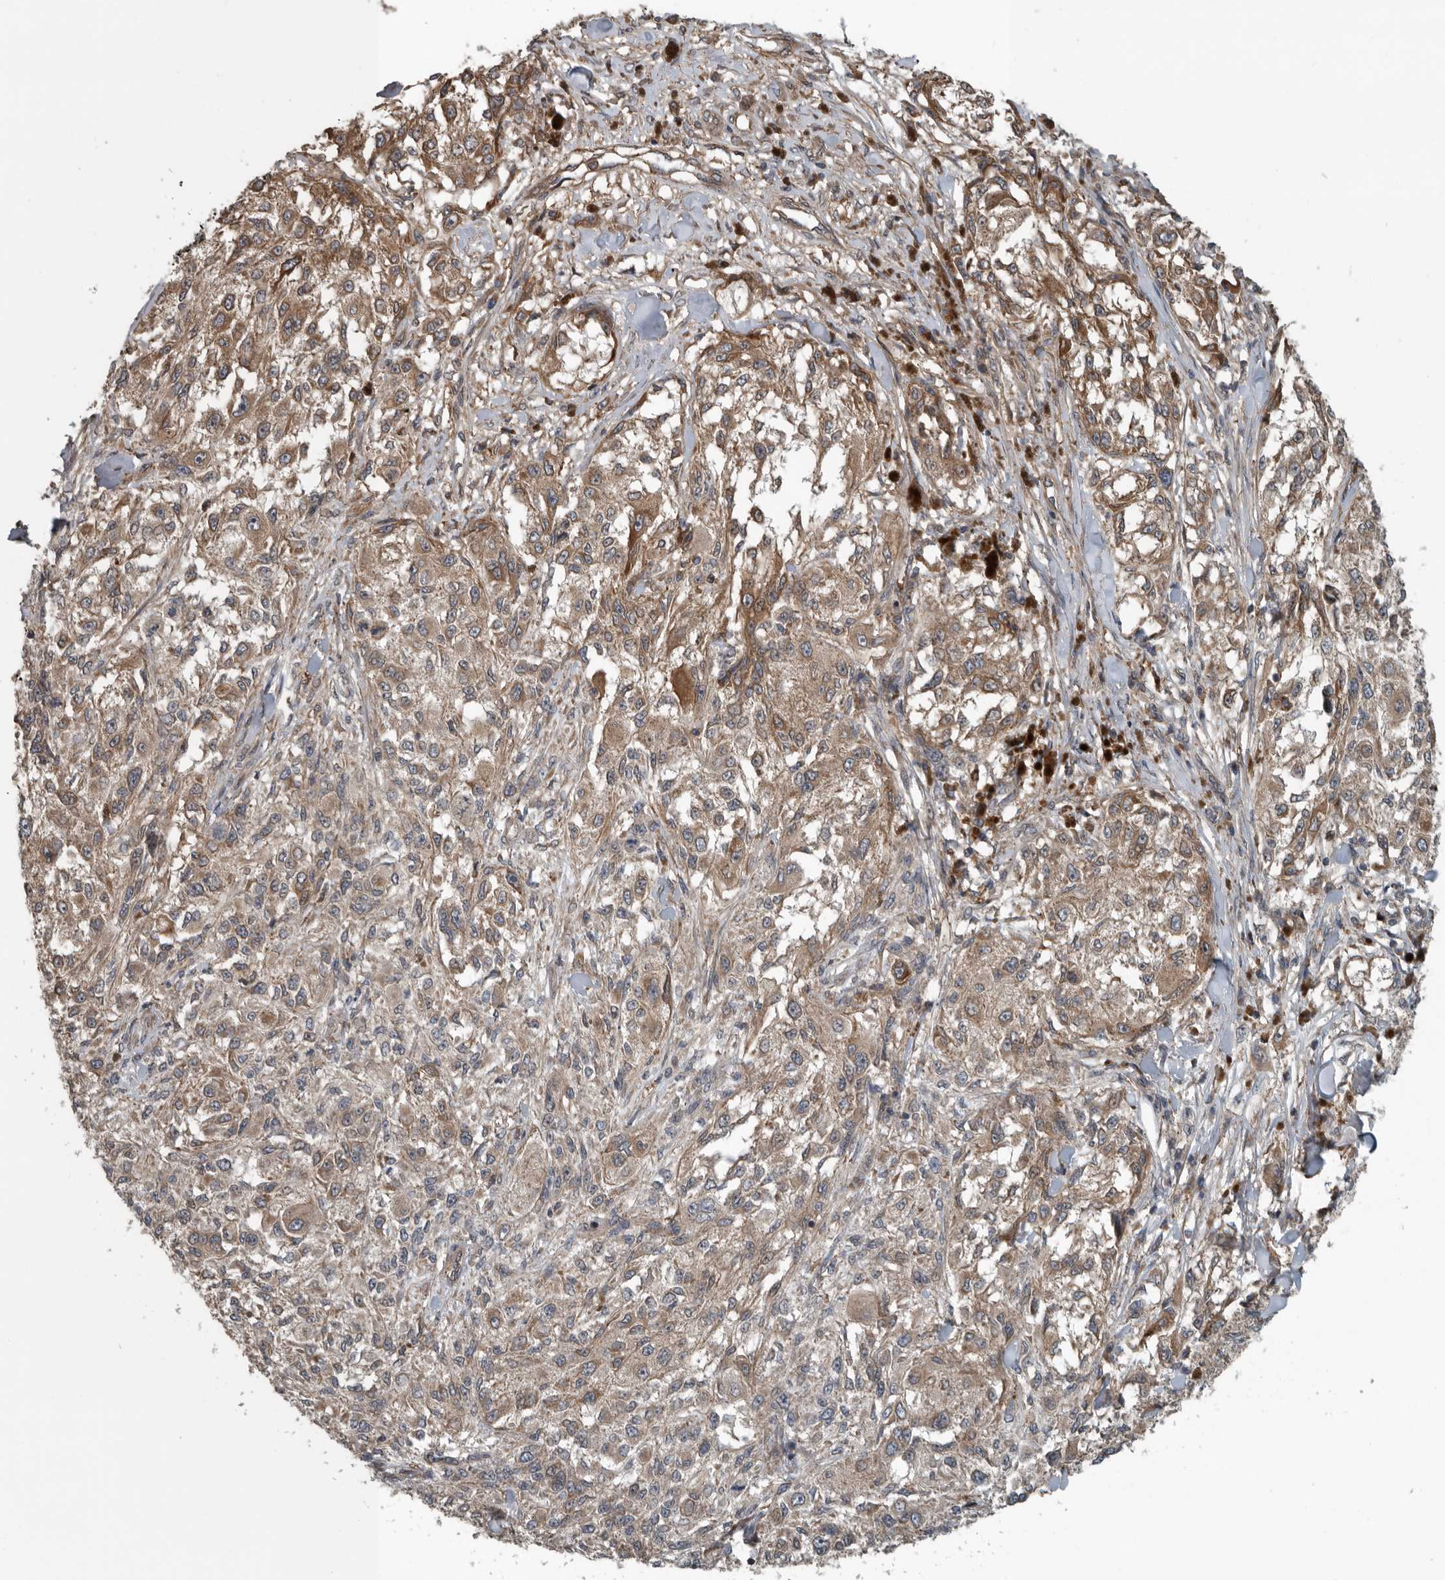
{"staining": {"intensity": "moderate", "quantity": ">75%", "location": "cytoplasmic/membranous"}, "tissue": "melanoma", "cell_type": "Tumor cells", "image_type": "cancer", "snomed": [{"axis": "morphology", "description": "Necrosis, NOS"}, {"axis": "morphology", "description": "Malignant melanoma, NOS"}, {"axis": "topography", "description": "Skin"}], "caption": "A brown stain highlights moderate cytoplasmic/membranous expression of a protein in human malignant melanoma tumor cells.", "gene": "AMFR", "patient": {"sex": "female", "age": 87}}